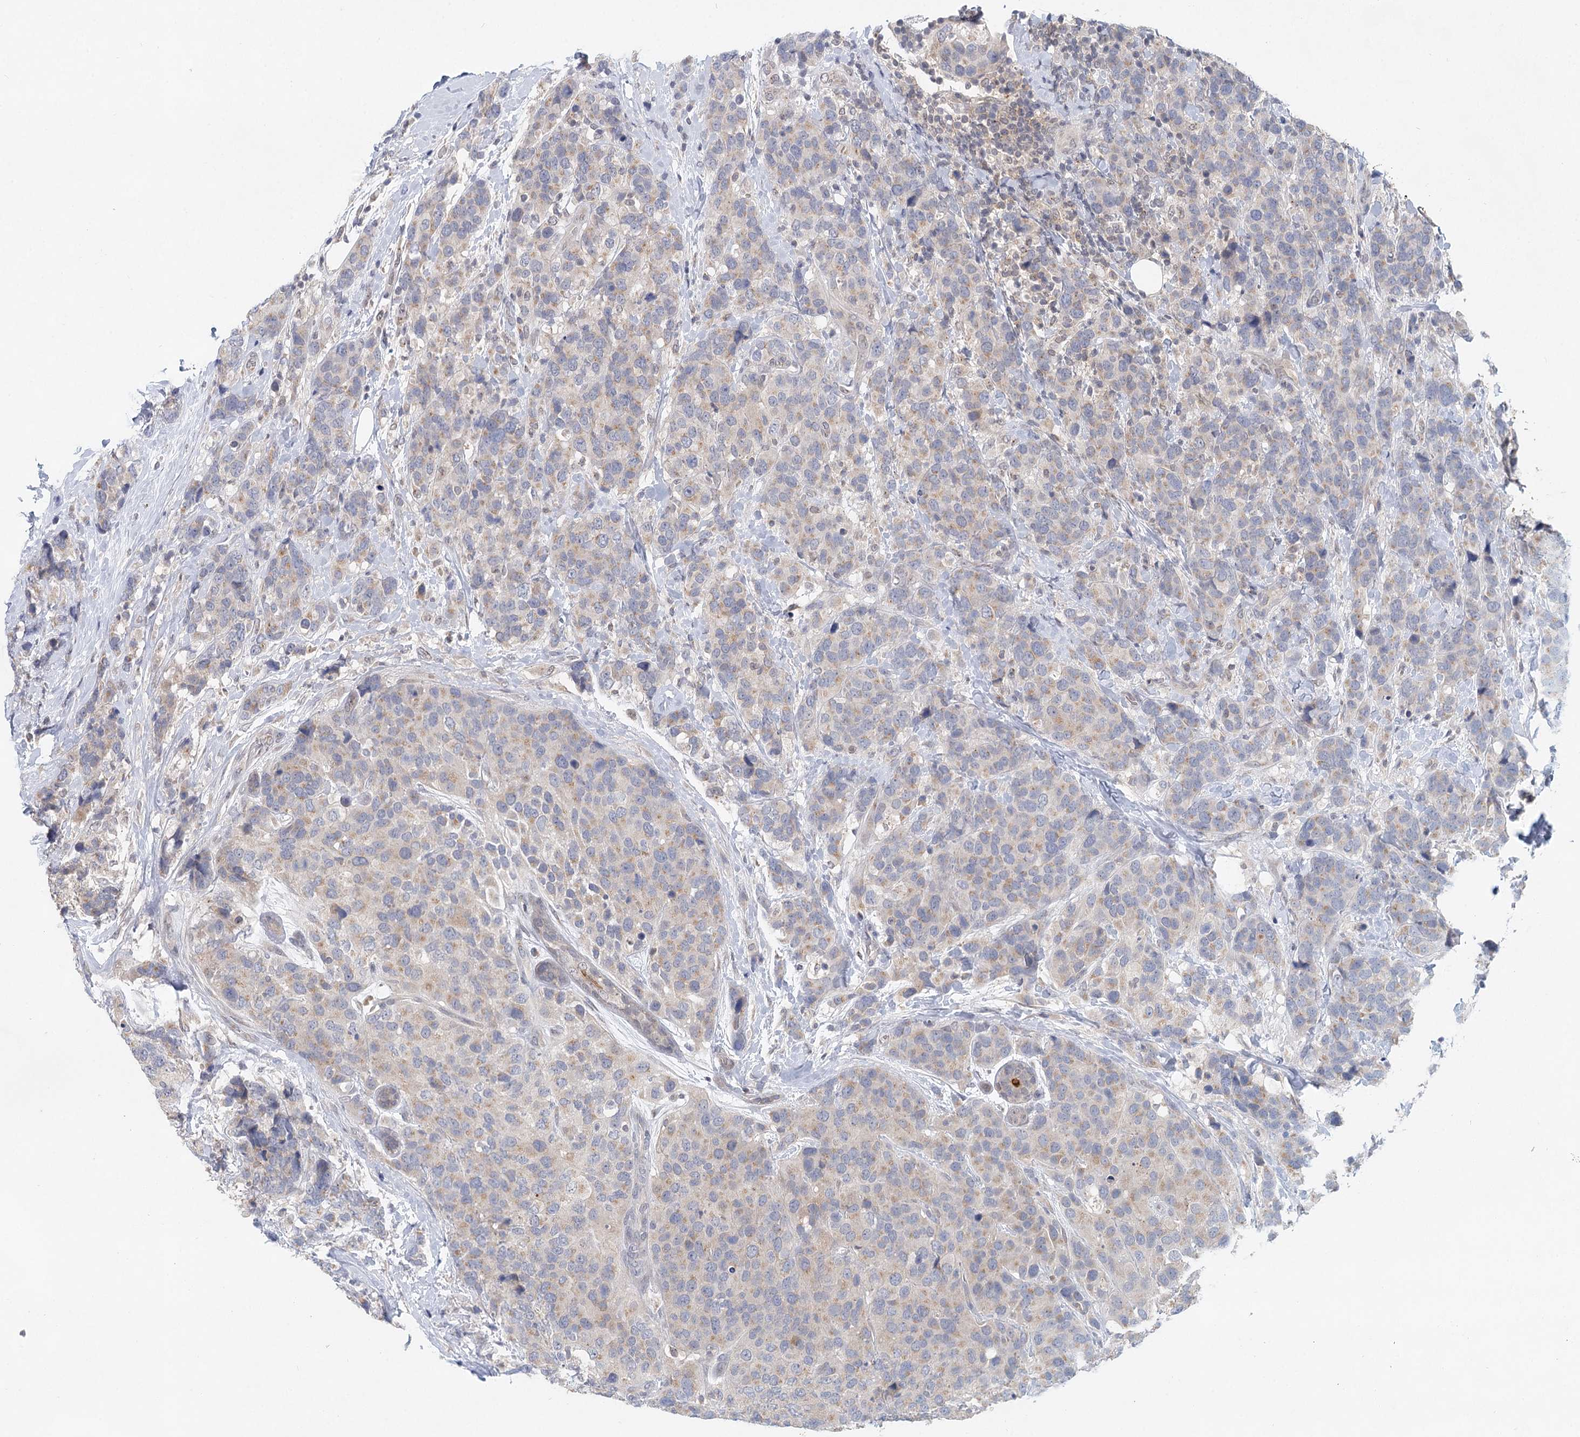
{"staining": {"intensity": "weak", "quantity": "25%-75%", "location": "cytoplasmic/membranous"}, "tissue": "breast cancer", "cell_type": "Tumor cells", "image_type": "cancer", "snomed": [{"axis": "morphology", "description": "Lobular carcinoma"}, {"axis": "topography", "description": "Breast"}], "caption": "The micrograph demonstrates staining of breast cancer (lobular carcinoma), revealing weak cytoplasmic/membranous protein staining (brown color) within tumor cells.", "gene": "BLTP1", "patient": {"sex": "female", "age": 59}}